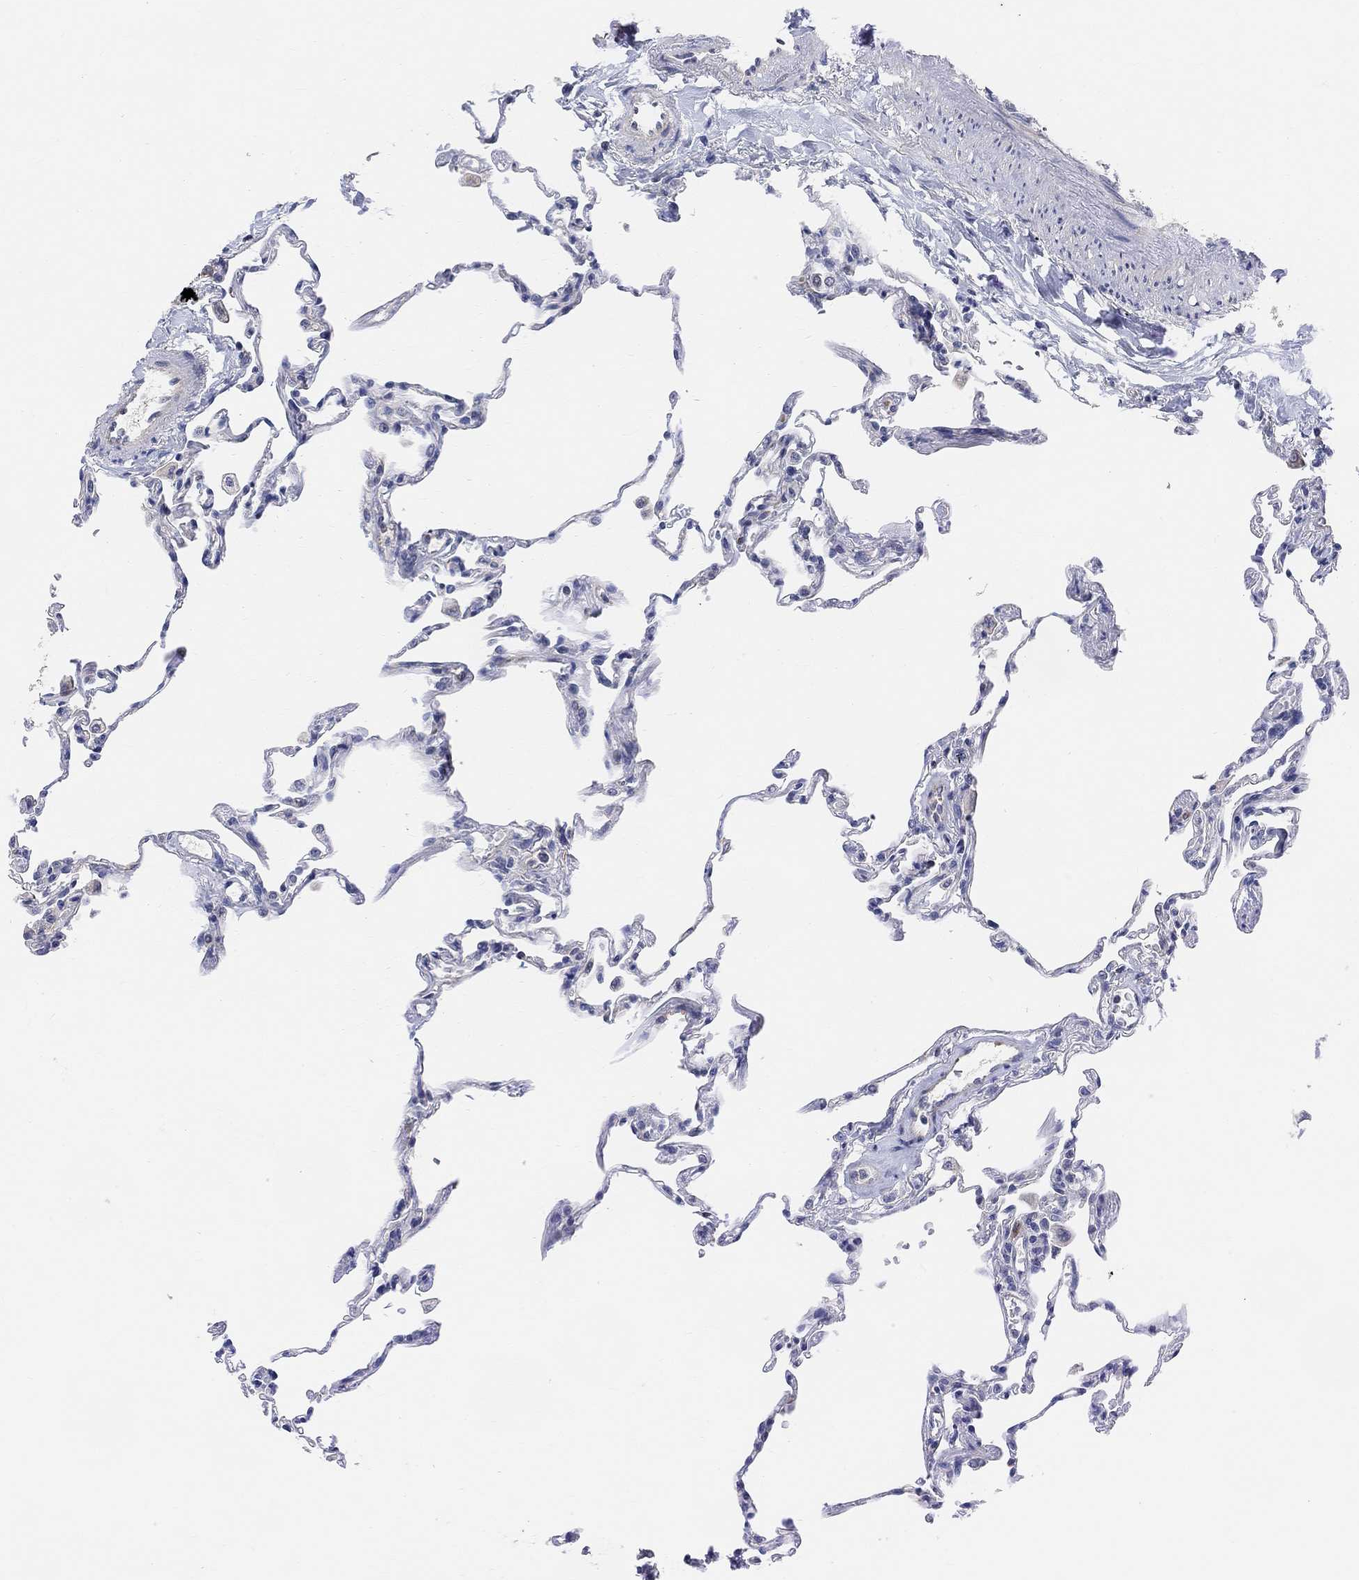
{"staining": {"intensity": "negative", "quantity": "none", "location": "none"}, "tissue": "lung", "cell_type": "Alveolar cells", "image_type": "normal", "snomed": [{"axis": "morphology", "description": "Normal tissue, NOS"}, {"axis": "topography", "description": "Lung"}], "caption": "Immunohistochemical staining of benign lung demonstrates no significant positivity in alveolar cells. Brightfield microscopy of IHC stained with DAB (brown) and hematoxylin (blue), captured at high magnification.", "gene": "HCRTR1", "patient": {"sex": "female", "age": 57}}